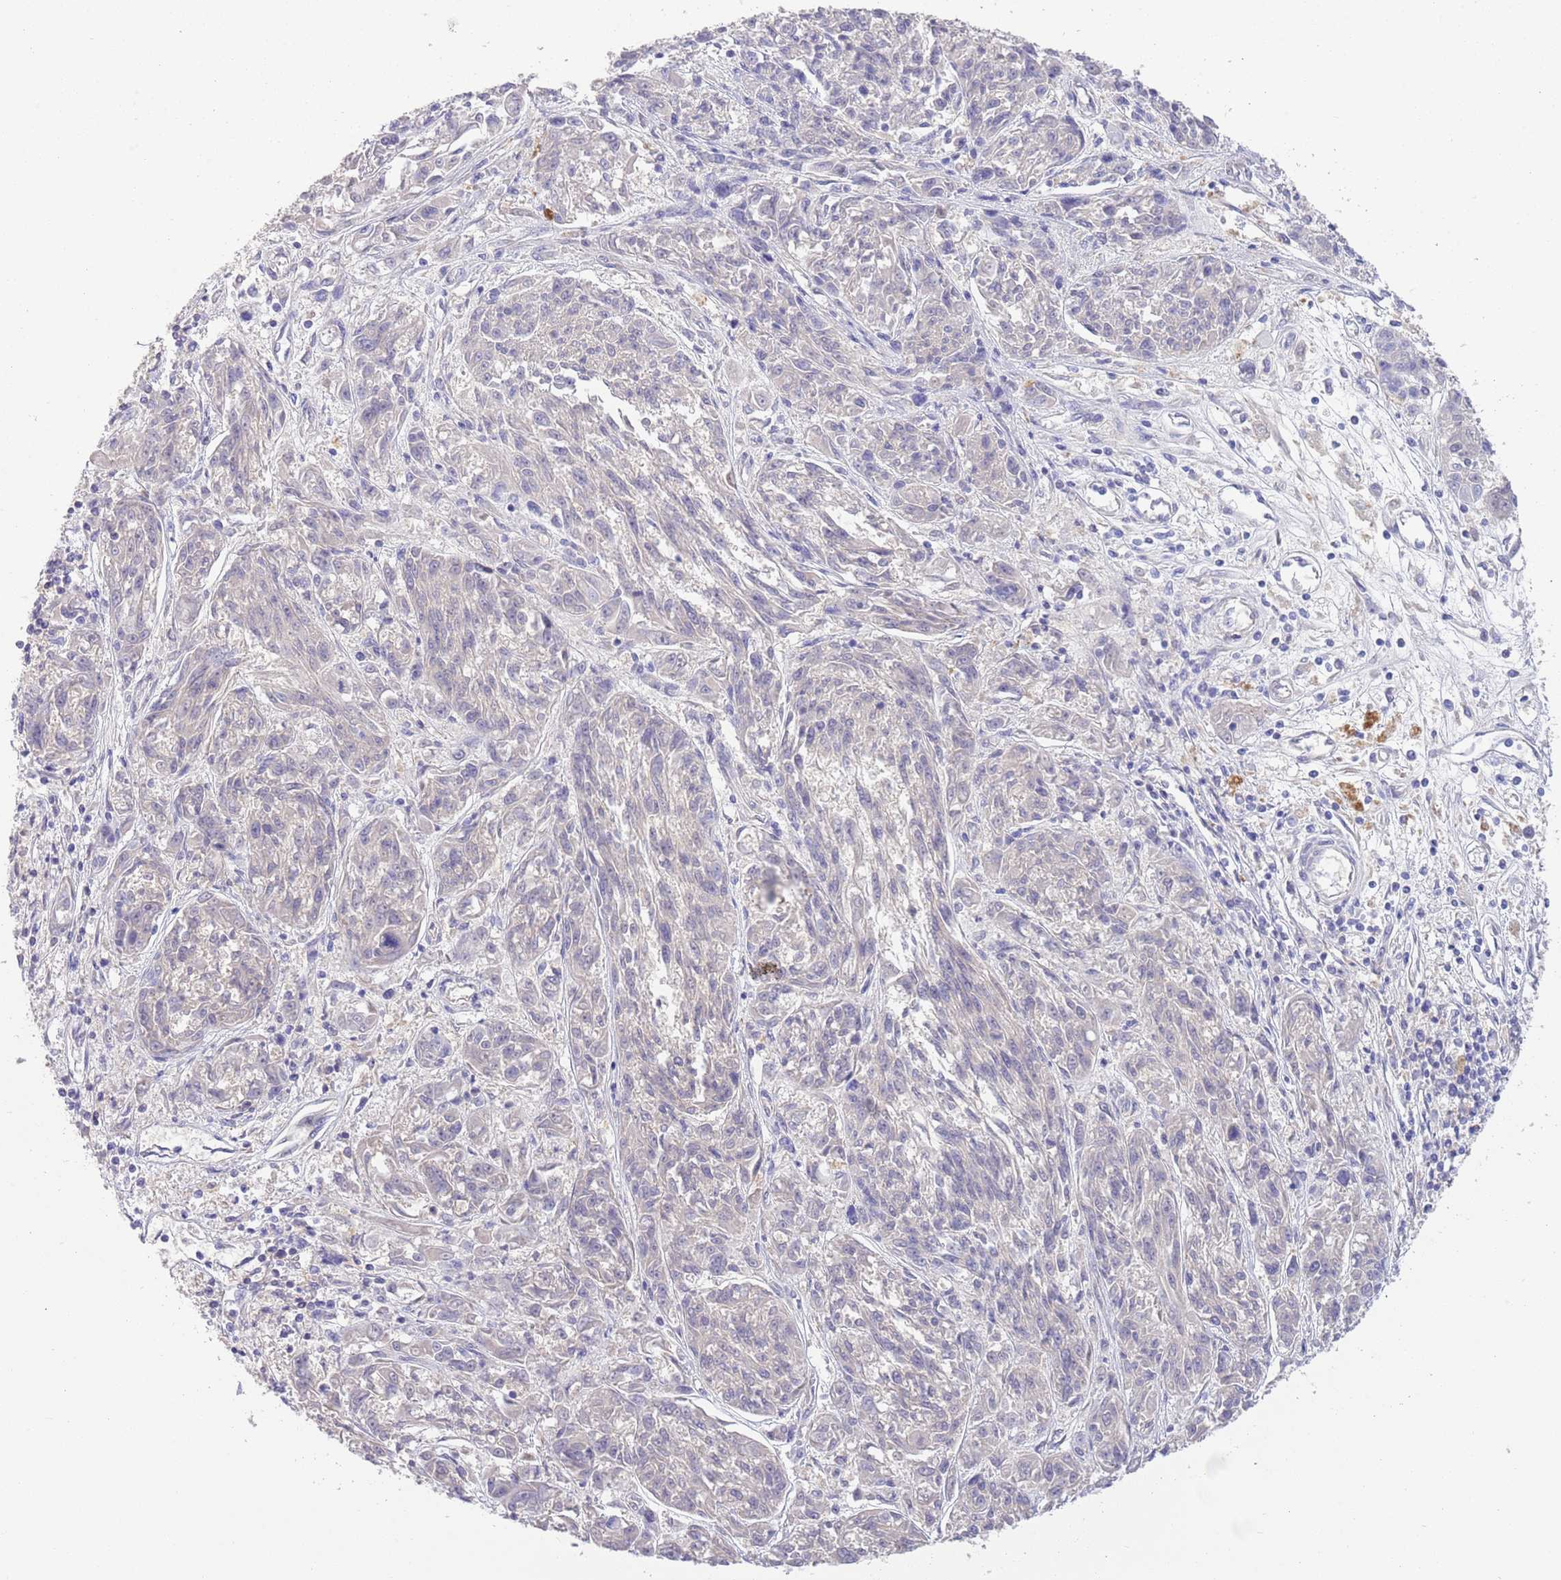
{"staining": {"intensity": "negative", "quantity": "none", "location": "none"}, "tissue": "melanoma", "cell_type": "Tumor cells", "image_type": "cancer", "snomed": [{"axis": "morphology", "description": "Malignant melanoma, NOS"}, {"axis": "topography", "description": "Skin"}], "caption": "High power microscopy micrograph of an IHC micrograph of melanoma, revealing no significant expression in tumor cells.", "gene": "IGFL4", "patient": {"sex": "male", "age": 53}}